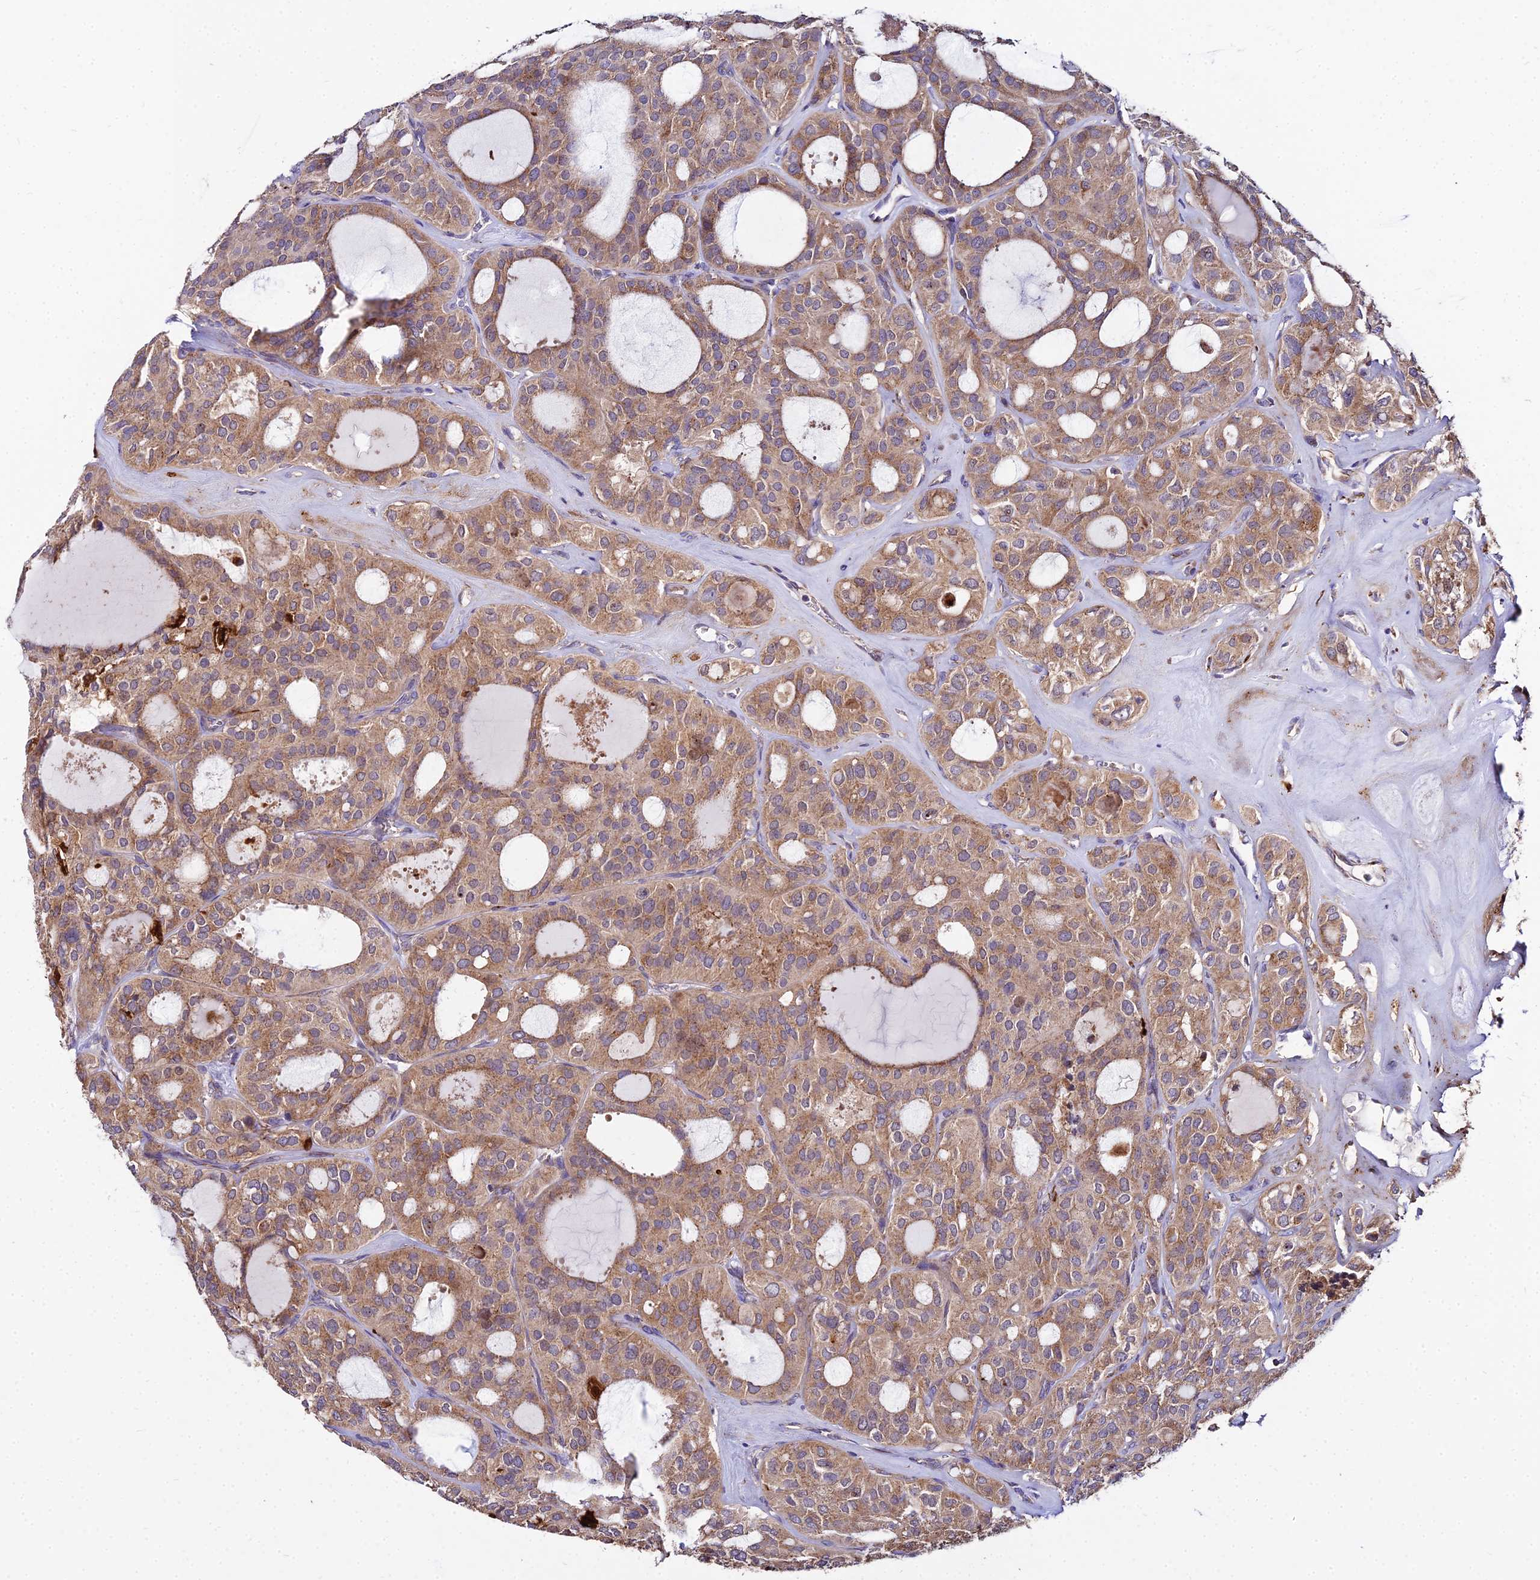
{"staining": {"intensity": "moderate", "quantity": ">75%", "location": "cytoplasmic/membranous"}, "tissue": "thyroid cancer", "cell_type": "Tumor cells", "image_type": "cancer", "snomed": [{"axis": "morphology", "description": "Follicular adenoma carcinoma, NOS"}, {"axis": "topography", "description": "Thyroid gland"}], "caption": "Thyroid cancer stained with a brown dye exhibits moderate cytoplasmic/membranous positive expression in approximately >75% of tumor cells.", "gene": "PEX19", "patient": {"sex": "male", "age": 75}}